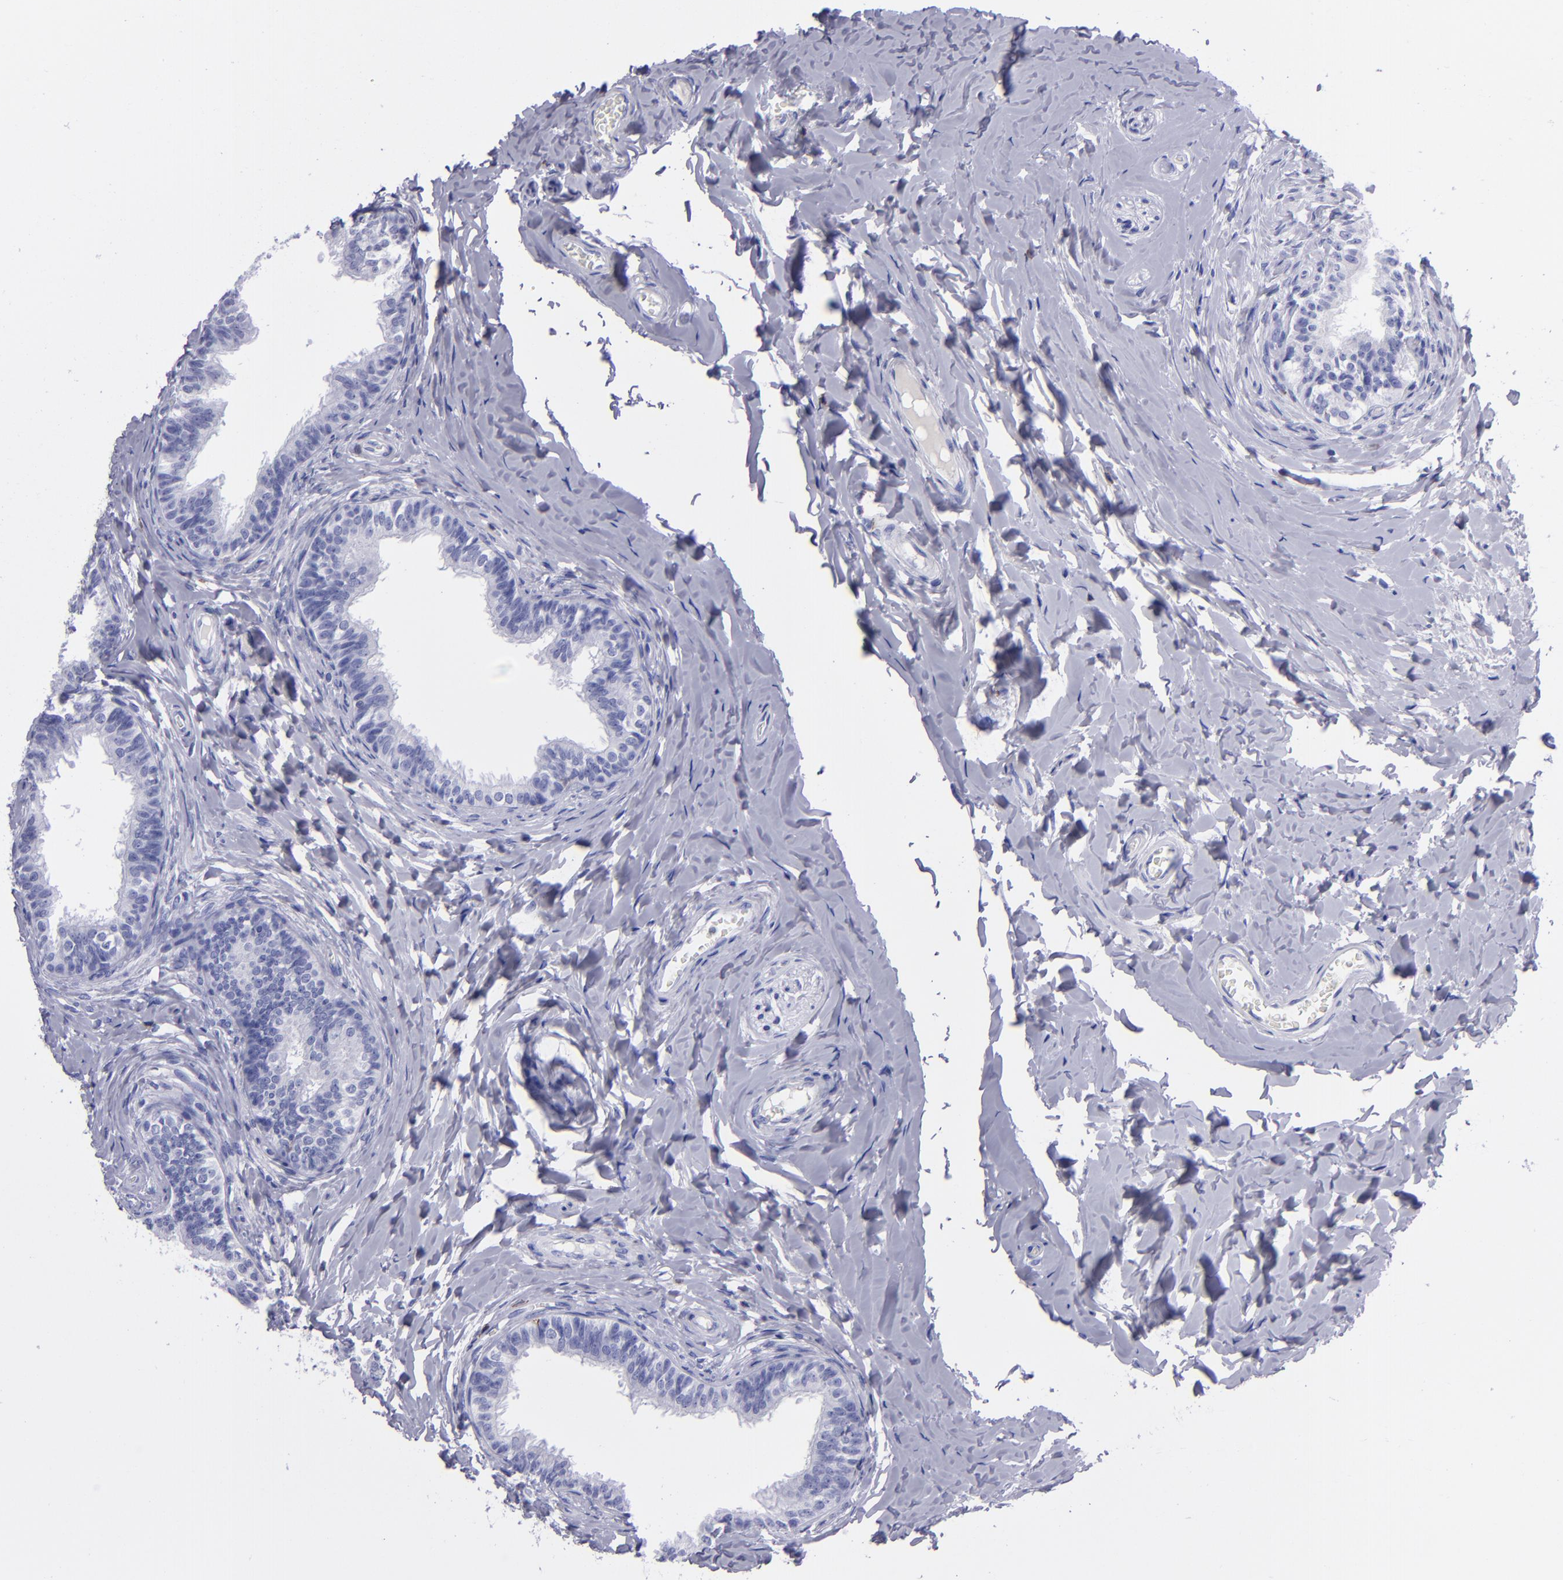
{"staining": {"intensity": "negative", "quantity": "none", "location": "none"}, "tissue": "epididymis", "cell_type": "Glandular cells", "image_type": "normal", "snomed": [{"axis": "morphology", "description": "Normal tissue, NOS"}, {"axis": "topography", "description": "Soft tissue"}, {"axis": "topography", "description": "Epididymis"}], "caption": "Immunohistochemistry of benign human epididymis reveals no expression in glandular cells.", "gene": "CD6", "patient": {"sex": "male", "age": 26}}